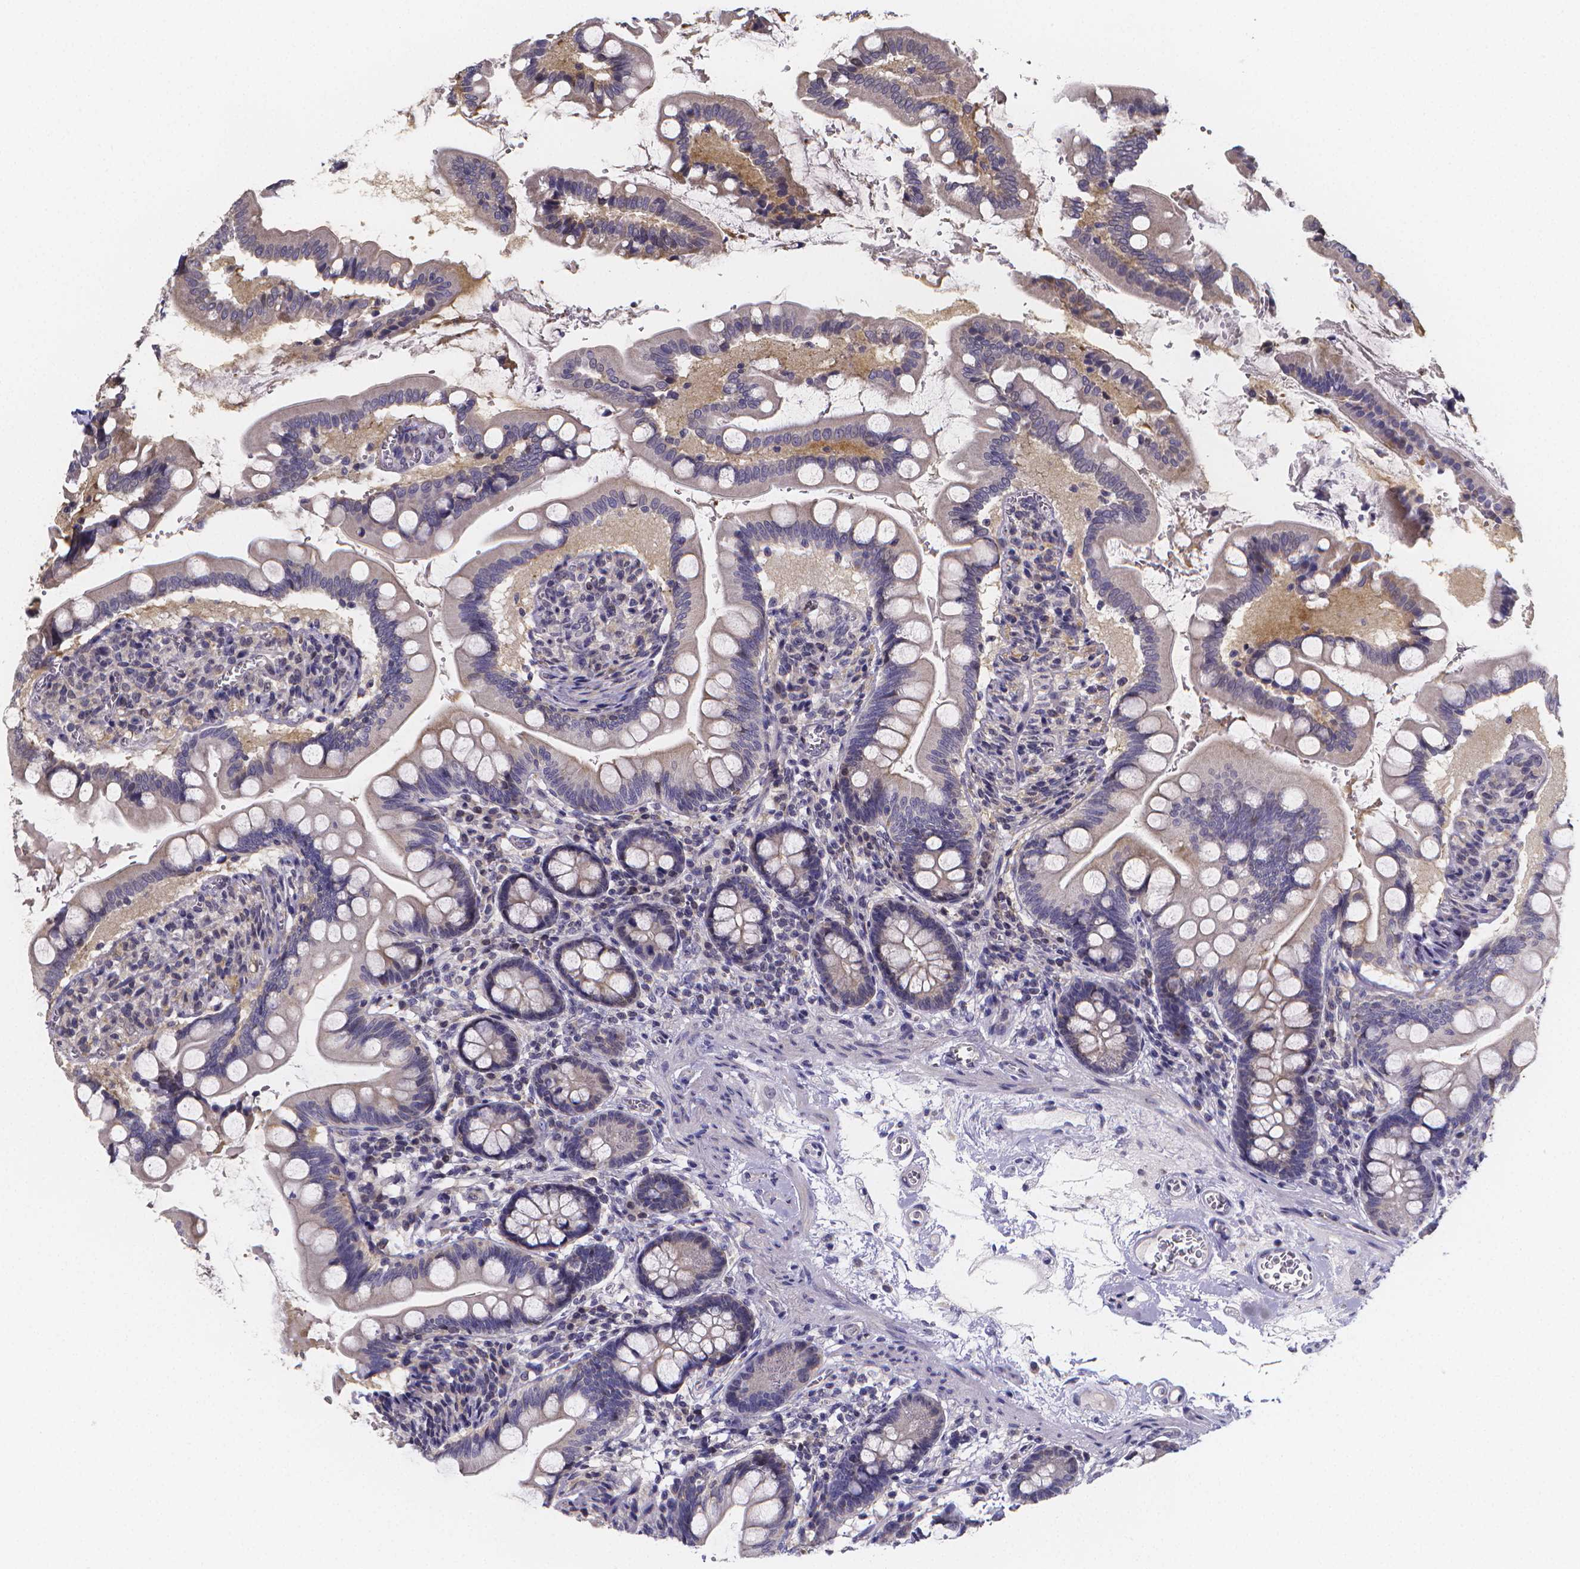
{"staining": {"intensity": "negative", "quantity": "none", "location": "none"}, "tissue": "small intestine", "cell_type": "Glandular cells", "image_type": "normal", "snomed": [{"axis": "morphology", "description": "Normal tissue, NOS"}, {"axis": "topography", "description": "Small intestine"}], "caption": "High magnification brightfield microscopy of benign small intestine stained with DAB (brown) and counterstained with hematoxylin (blue): glandular cells show no significant positivity. (Immunohistochemistry, brightfield microscopy, high magnification).", "gene": "PAH", "patient": {"sex": "female", "age": 56}}